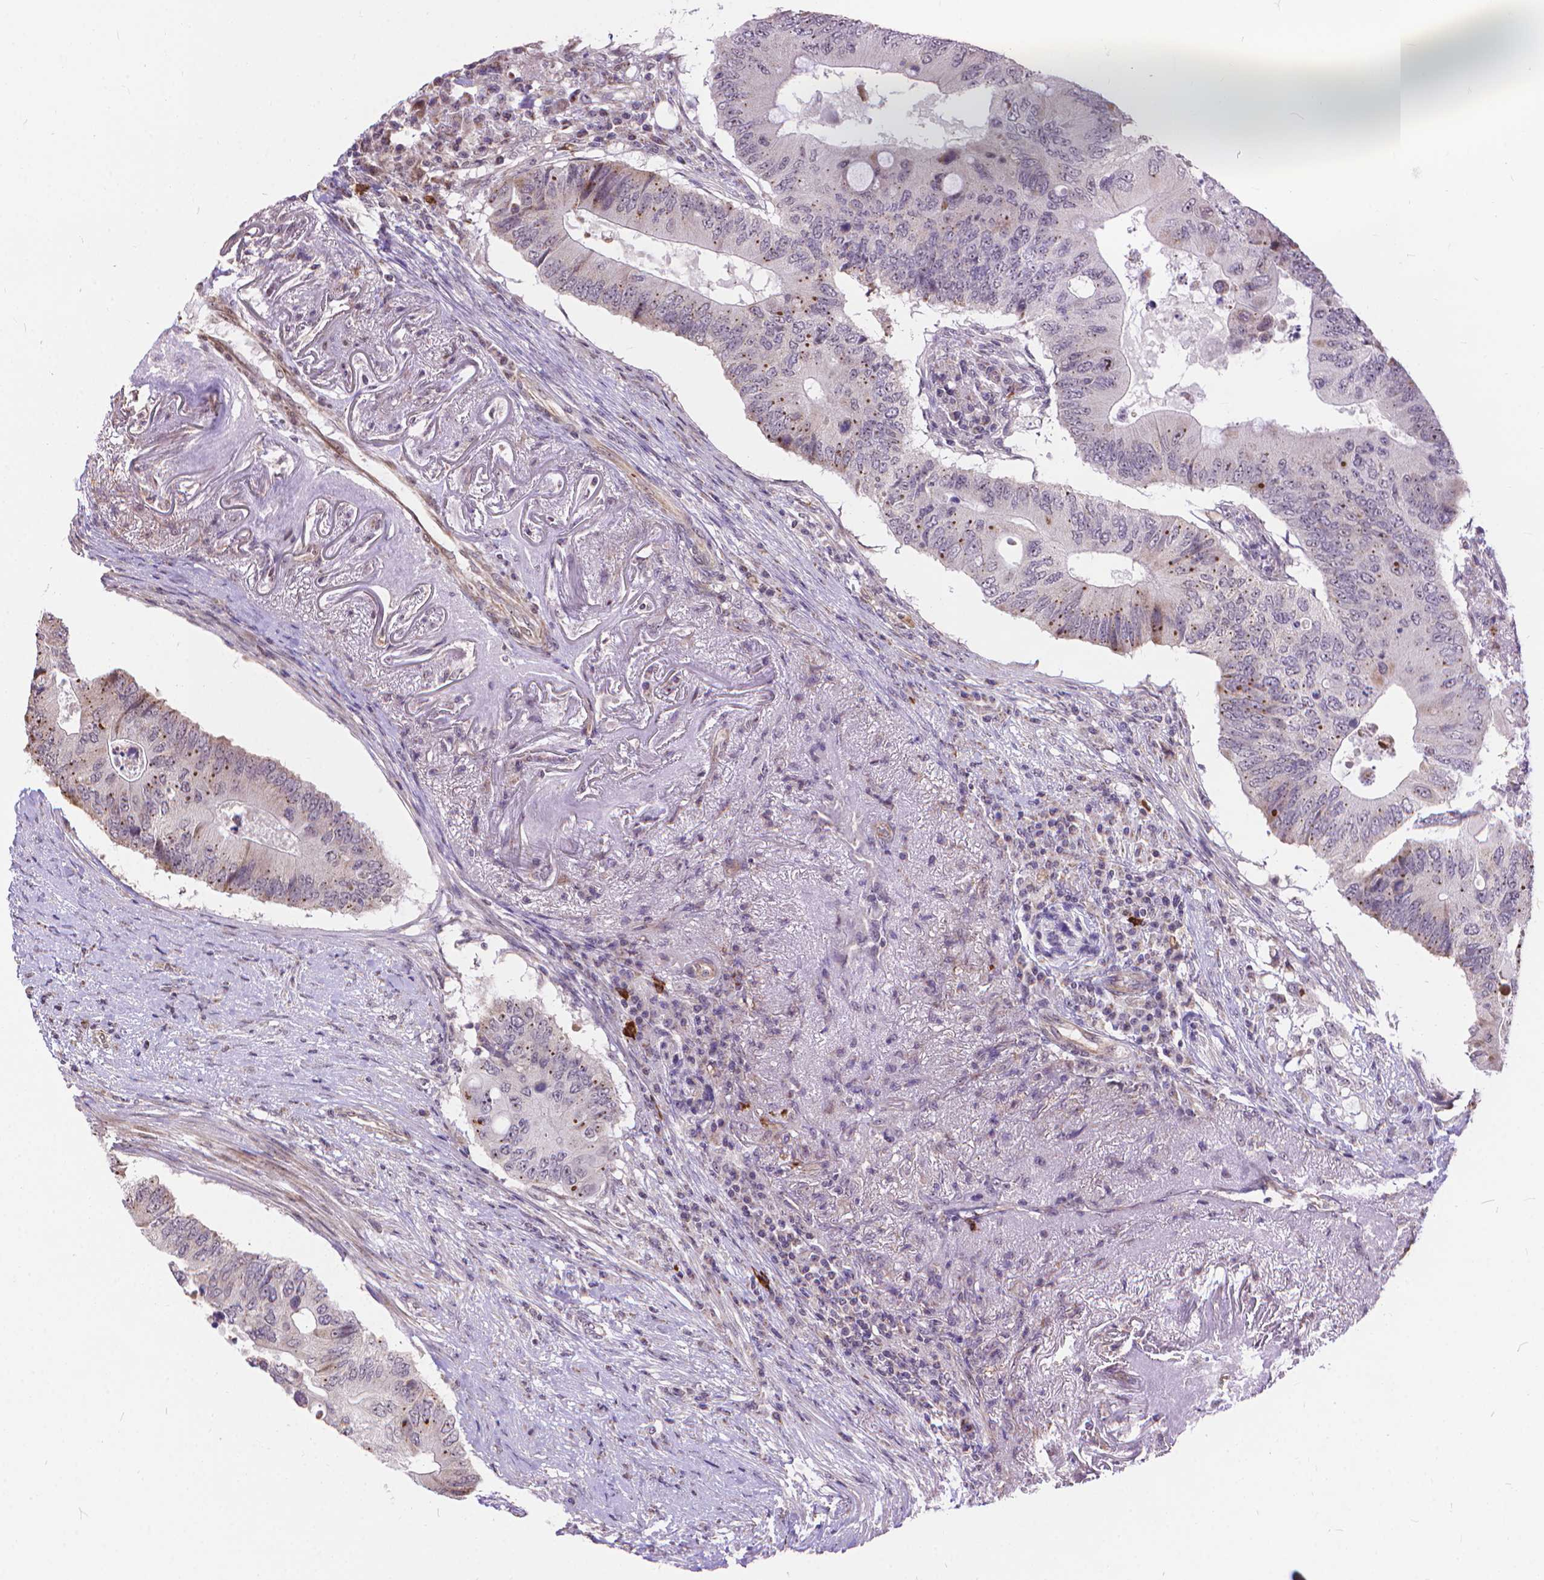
{"staining": {"intensity": "negative", "quantity": "none", "location": "none"}, "tissue": "colorectal cancer", "cell_type": "Tumor cells", "image_type": "cancer", "snomed": [{"axis": "morphology", "description": "Adenocarcinoma, NOS"}, {"axis": "topography", "description": "Colon"}], "caption": "Tumor cells show no significant protein expression in colorectal cancer.", "gene": "TMEM135", "patient": {"sex": "male", "age": 71}}